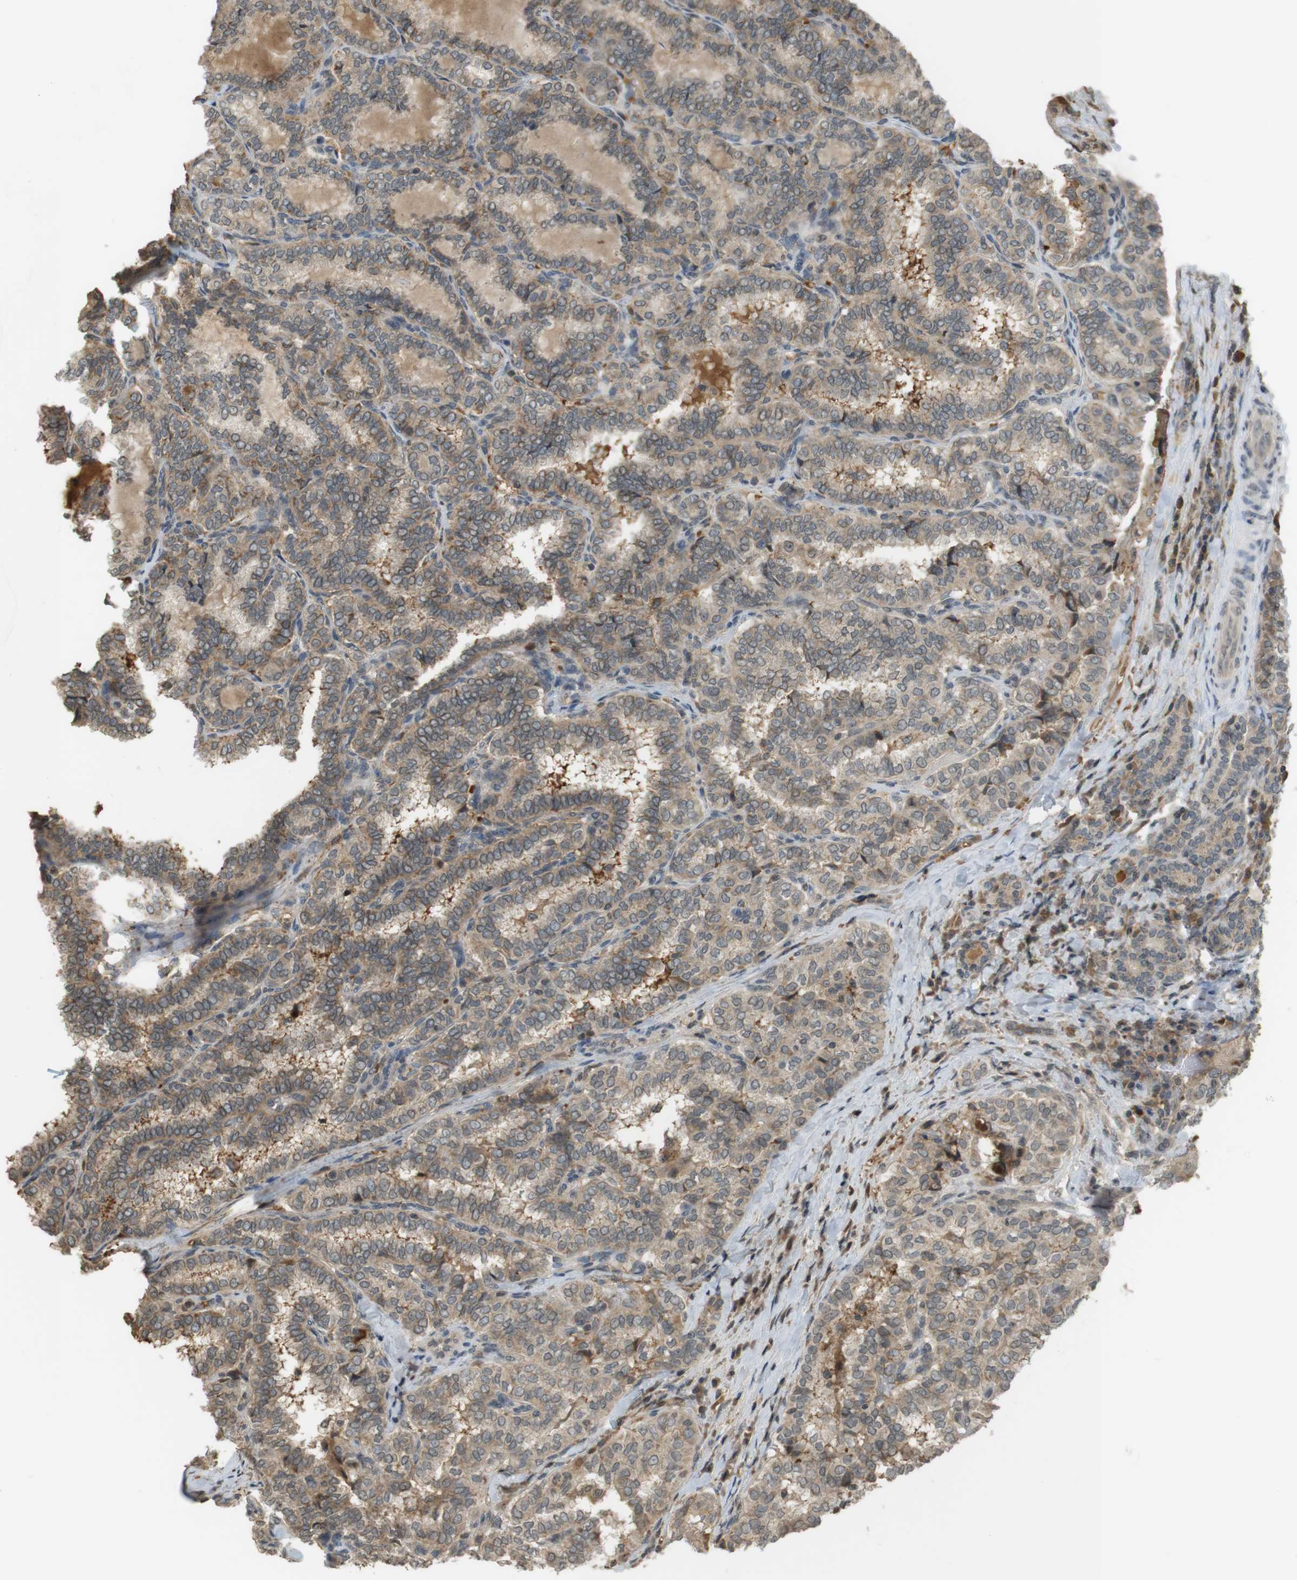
{"staining": {"intensity": "weak", "quantity": ">75%", "location": "cytoplasmic/membranous"}, "tissue": "thyroid cancer", "cell_type": "Tumor cells", "image_type": "cancer", "snomed": [{"axis": "morphology", "description": "Normal tissue, NOS"}, {"axis": "morphology", "description": "Papillary adenocarcinoma, NOS"}, {"axis": "topography", "description": "Thyroid gland"}], "caption": "Human thyroid cancer stained with a brown dye shows weak cytoplasmic/membranous positive staining in about >75% of tumor cells.", "gene": "SRR", "patient": {"sex": "female", "age": 30}}